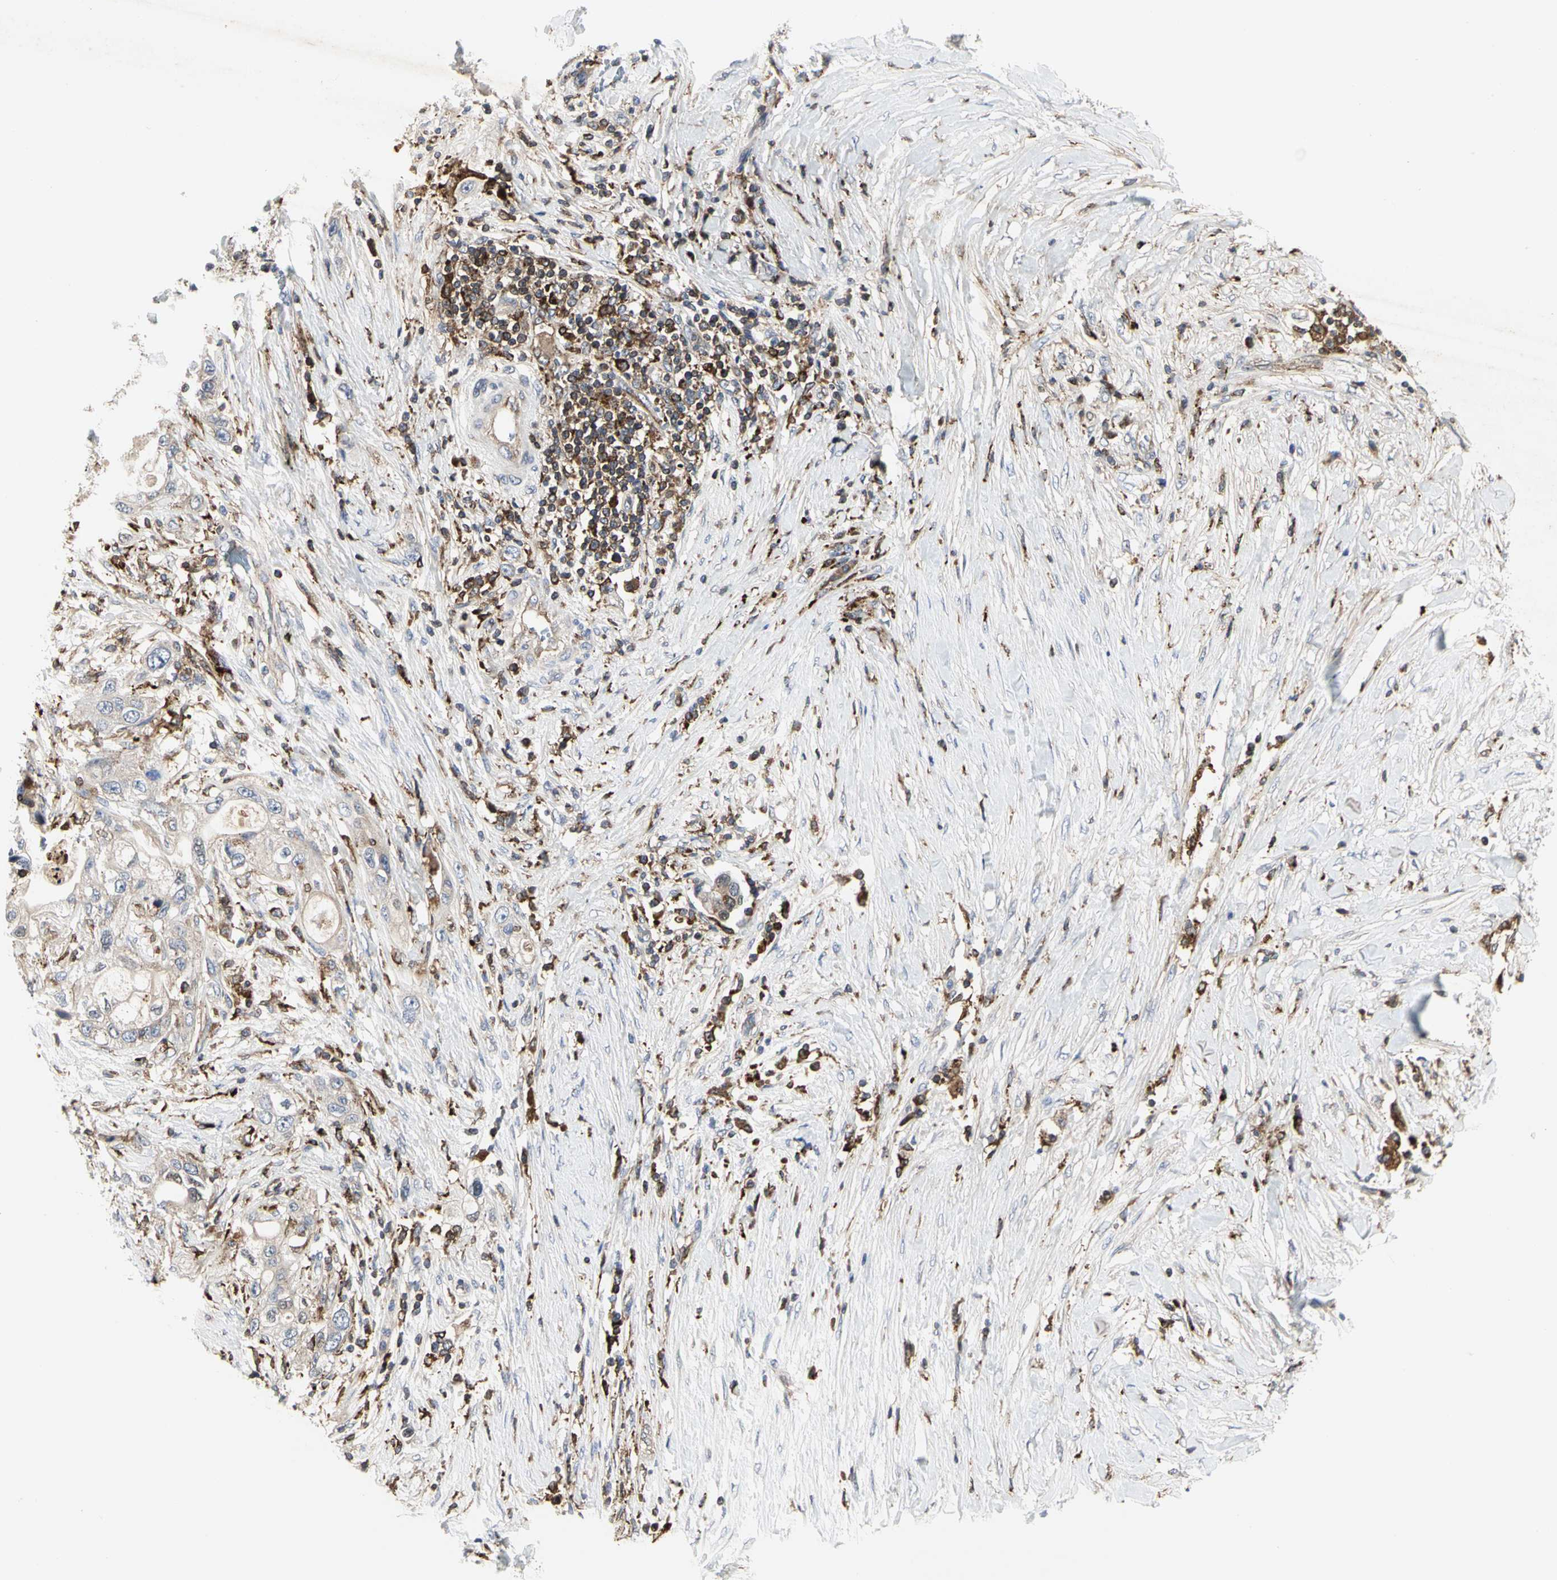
{"staining": {"intensity": "weak", "quantity": "<25%", "location": "cytoplasmic/membranous"}, "tissue": "pancreatic cancer", "cell_type": "Tumor cells", "image_type": "cancer", "snomed": [{"axis": "morphology", "description": "Adenocarcinoma, NOS"}, {"axis": "topography", "description": "Pancreas"}], "caption": "The photomicrograph shows no staining of tumor cells in pancreatic adenocarcinoma. (Immunohistochemistry, brightfield microscopy, high magnification).", "gene": "NAPG", "patient": {"sex": "female", "age": 70}}